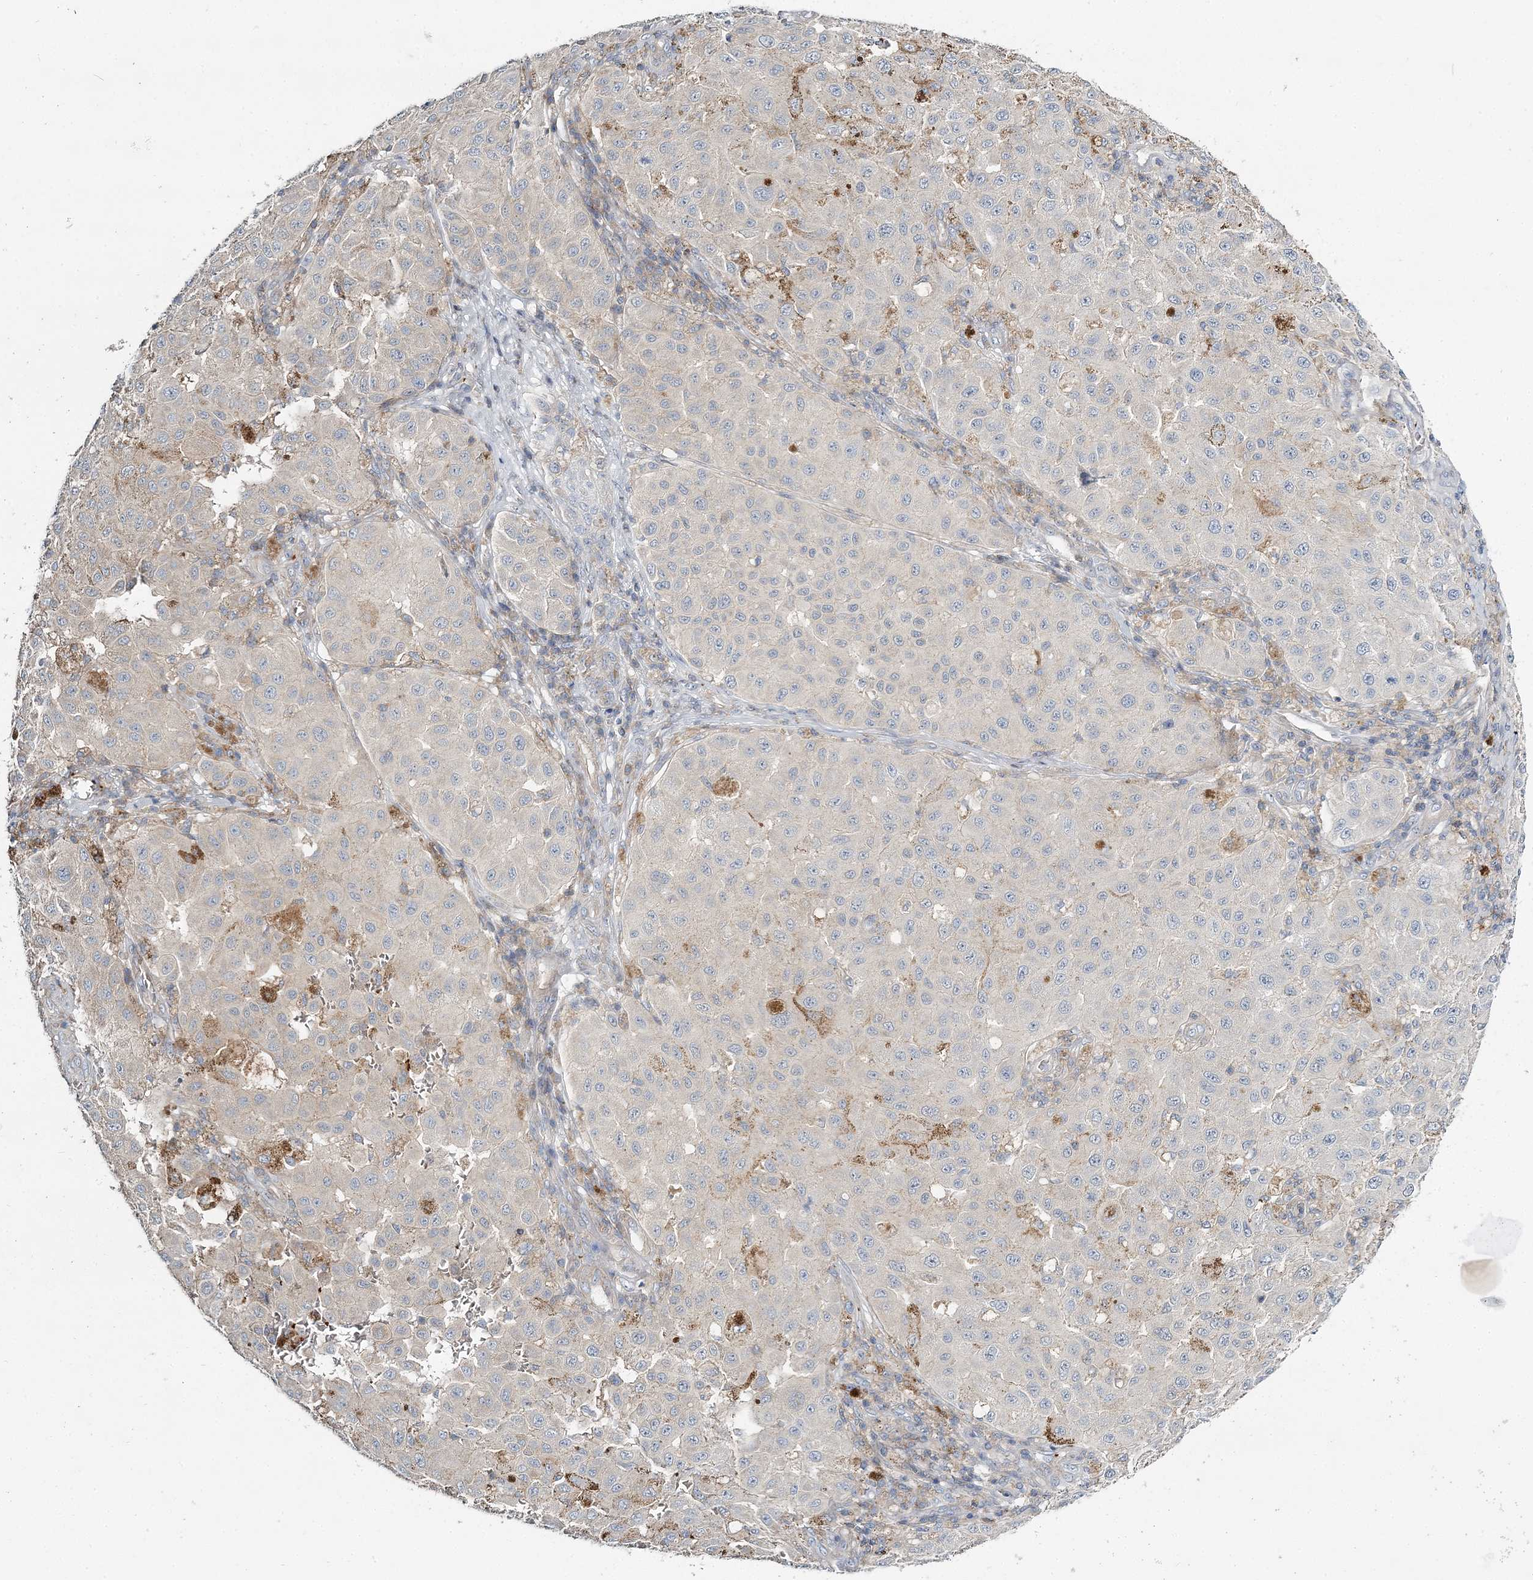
{"staining": {"intensity": "negative", "quantity": "none", "location": "none"}, "tissue": "melanoma", "cell_type": "Tumor cells", "image_type": "cancer", "snomed": [{"axis": "morphology", "description": "Malignant melanoma, NOS"}, {"axis": "topography", "description": "Skin"}], "caption": "Histopathology image shows no protein expression in tumor cells of malignant melanoma tissue.", "gene": "CUEDC2", "patient": {"sex": "female", "age": 64}}